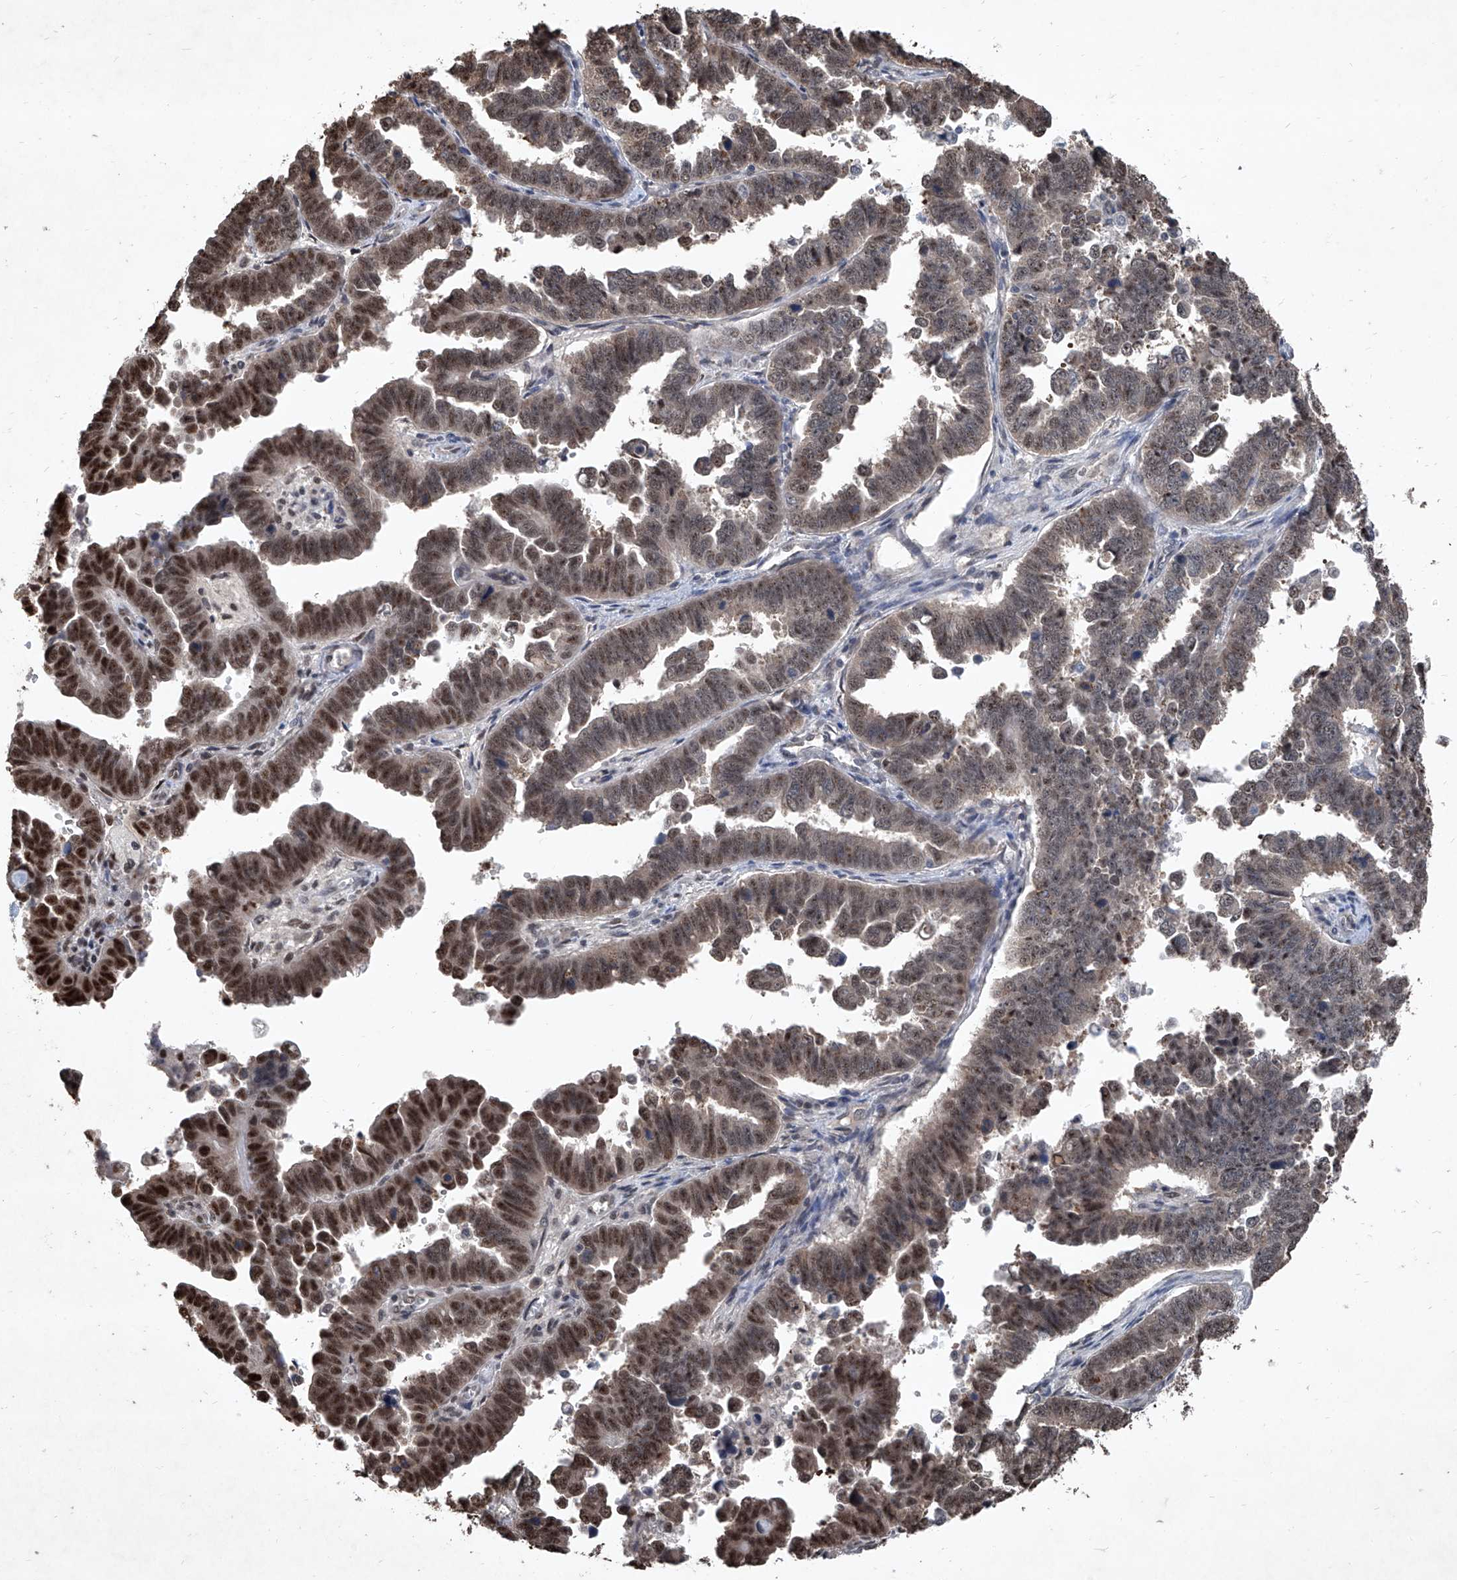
{"staining": {"intensity": "moderate", "quantity": ">75%", "location": "nuclear"}, "tissue": "endometrial cancer", "cell_type": "Tumor cells", "image_type": "cancer", "snomed": [{"axis": "morphology", "description": "Adenocarcinoma, NOS"}, {"axis": "topography", "description": "Endometrium"}], "caption": "Adenocarcinoma (endometrial) tissue exhibits moderate nuclear staining in approximately >75% of tumor cells, visualized by immunohistochemistry. Using DAB (brown) and hematoxylin (blue) stains, captured at high magnification using brightfield microscopy.", "gene": "DDX39B", "patient": {"sex": "female", "age": 75}}